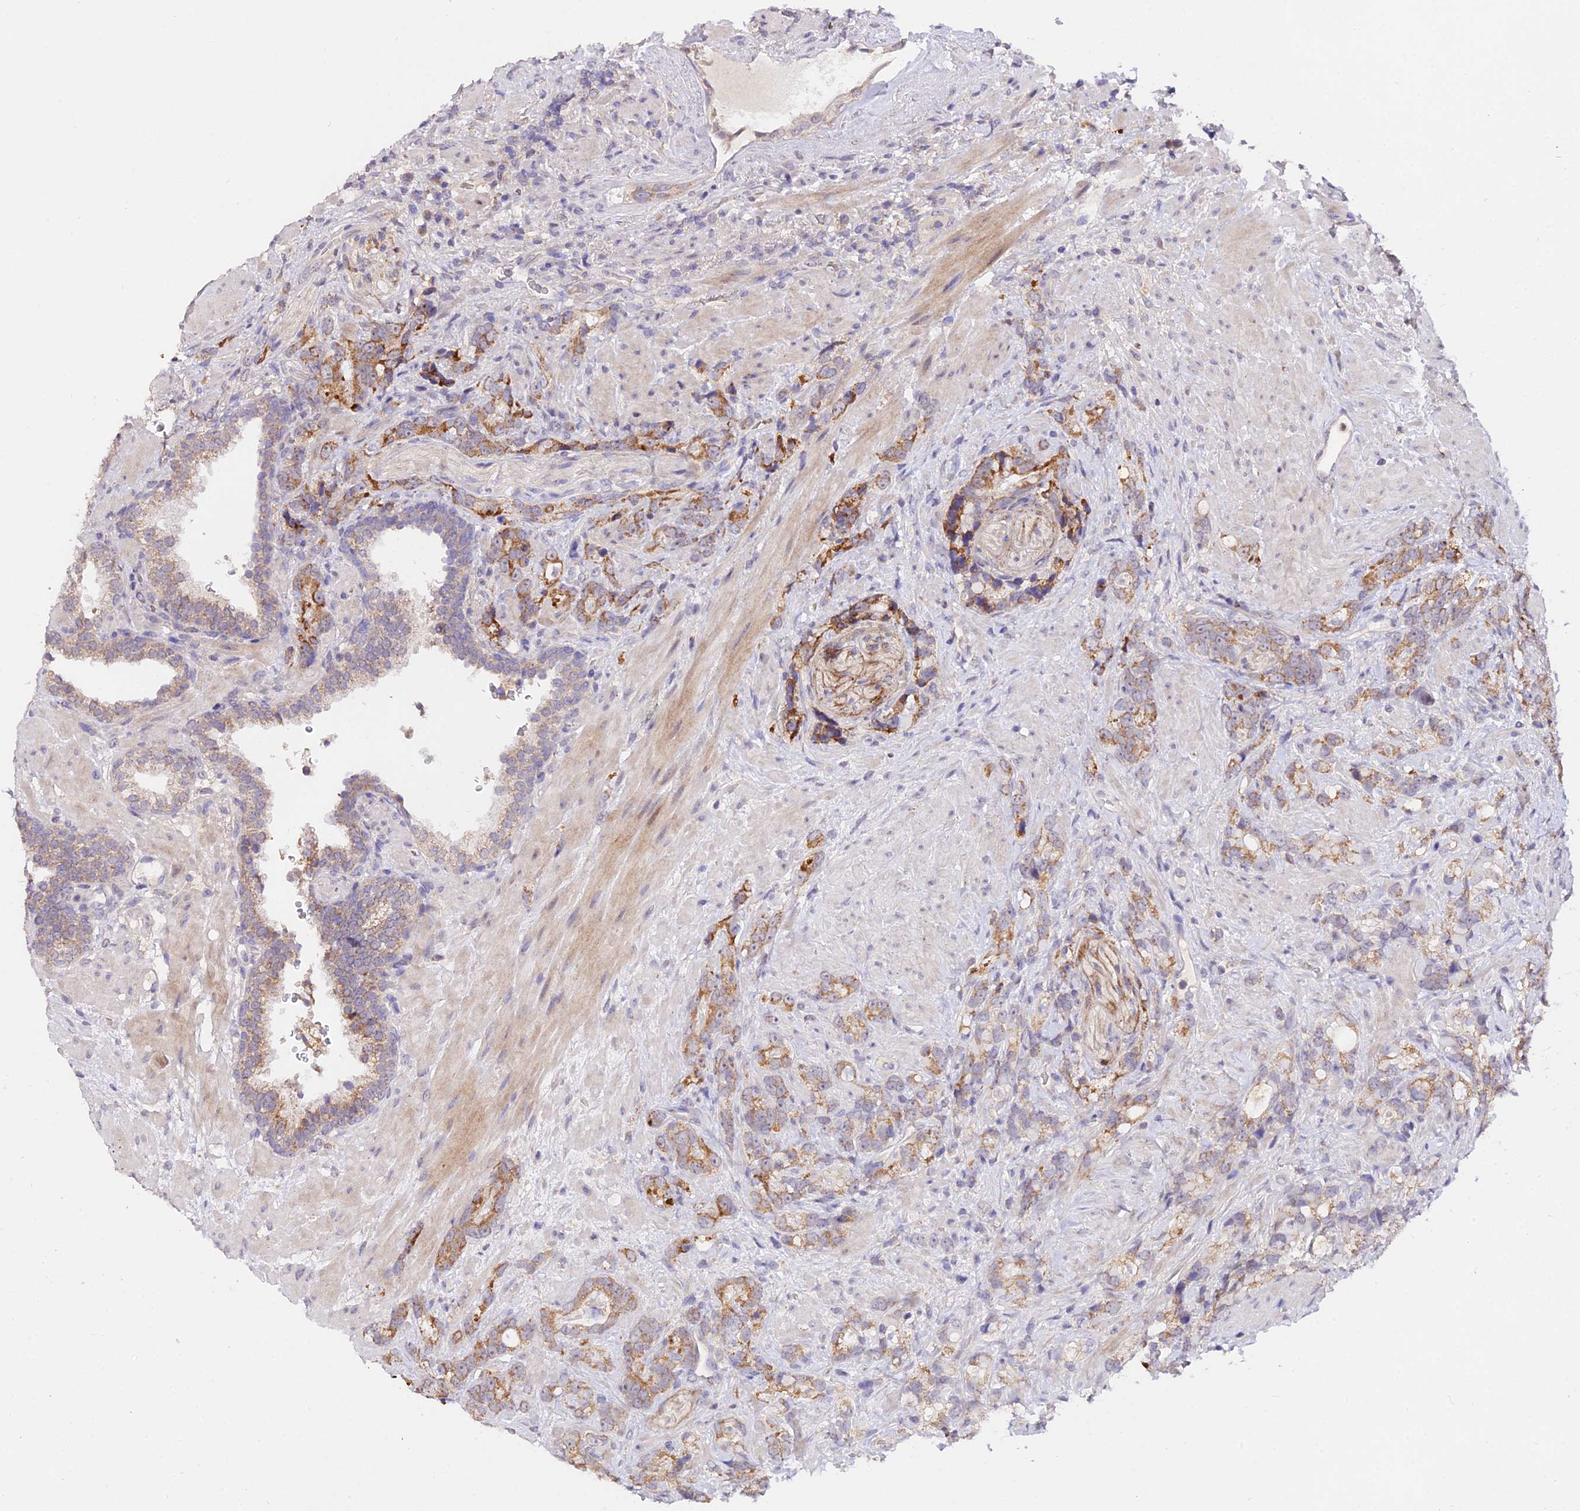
{"staining": {"intensity": "moderate", "quantity": "25%-75%", "location": "cytoplasmic/membranous"}, "tissue": "prostate cancer", "cell_type": "Tumor cells", "image_type": "cancer", "snomed": [{"axis": "morphology", "description": "Adenocarcinoma, High grade"}, {"axis": "topography", "description": "Prostate"}], "caption": "Immunohistochemistry histopathology image of neoplastic tissue: human prostate cancer stained using immunohistochemistry exhibits medium levels of moderate protein expression localized specifically in the cytoplasmic/membranous of tumor cells, appearing as a cytoplasmic/membranous brown color.", "gene": "WDR5B", "patient": {"sex": "male", "age": 74}}